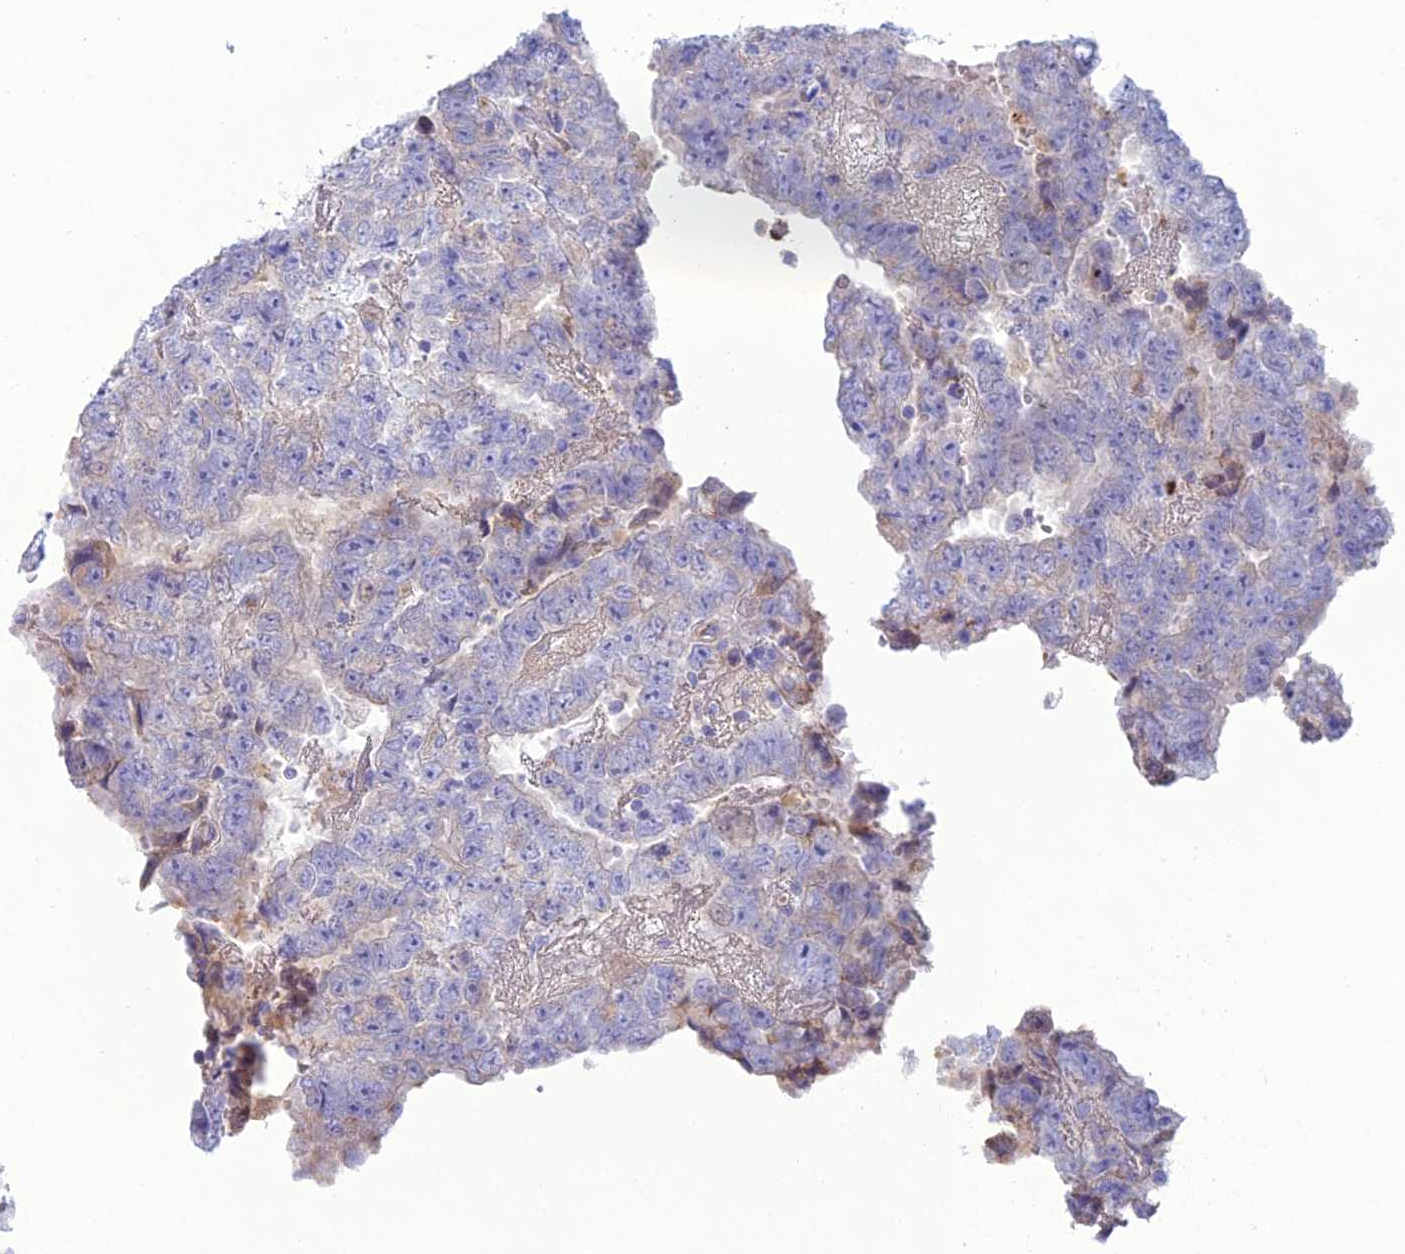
{"staining": {"intensity": "negative", "quantity": "none", "location": "none"}, "tissue": "testis cancer", "cell_type": "Tumor cells", "image_type": "cancer", "snomed": [{"axis": "morphology", "description": "Carcinoma, Embryonal, NOS"}, {"axis": "topography", "description": "Testis"}], "caption": "Testis cancer (embryonal carcinoma) was stained to show a protein in brown. There is no significant expression in tumor cells.", "gene": "CDC42EP5", "patient": {"sex": "male", "age": 25}}